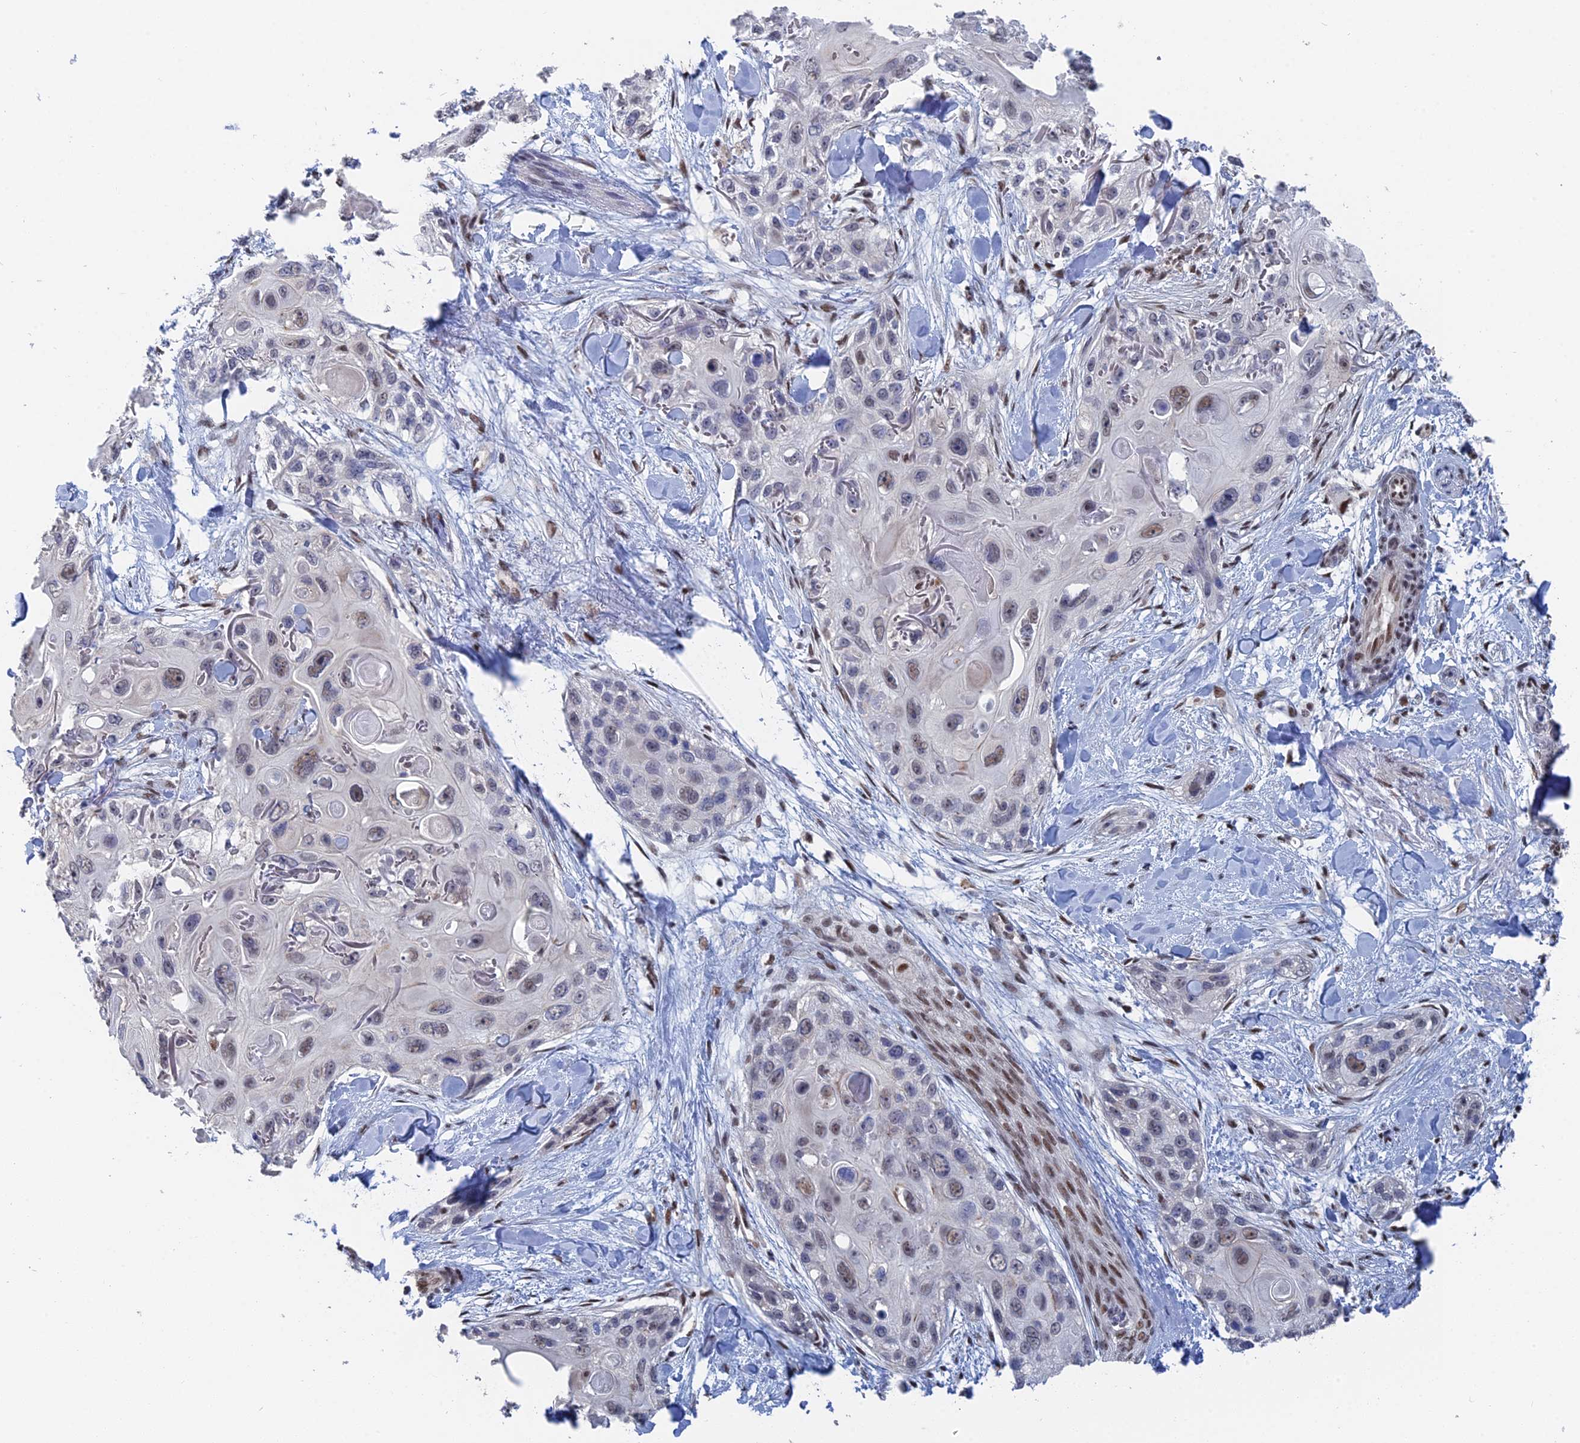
{"staining": {"intensity": "weak", "quantity": "<25%", "location": "nuclear"}, "tissue": "skin cancer", "cell_type": "Tumor cells", "image_type": "cancer", "snomed": [{"axis": "morphology", "description": "Normal tissue, NOS"}, {"axis": "morphology", "description": "Squamous cell carcinoma, NOS"}, {"axis": "topography", "description": "Skin"}], "caption": "Photomicrograph shows no significant protein staining in tumor cells of skin cancer (squamous cell carcinoma). The staining is performed using DAB brown chromogen with nuclei counter-stained in using hematoxylin.", "gene": "TSSC4", "patient": {"sex": "male", "age": 72}}